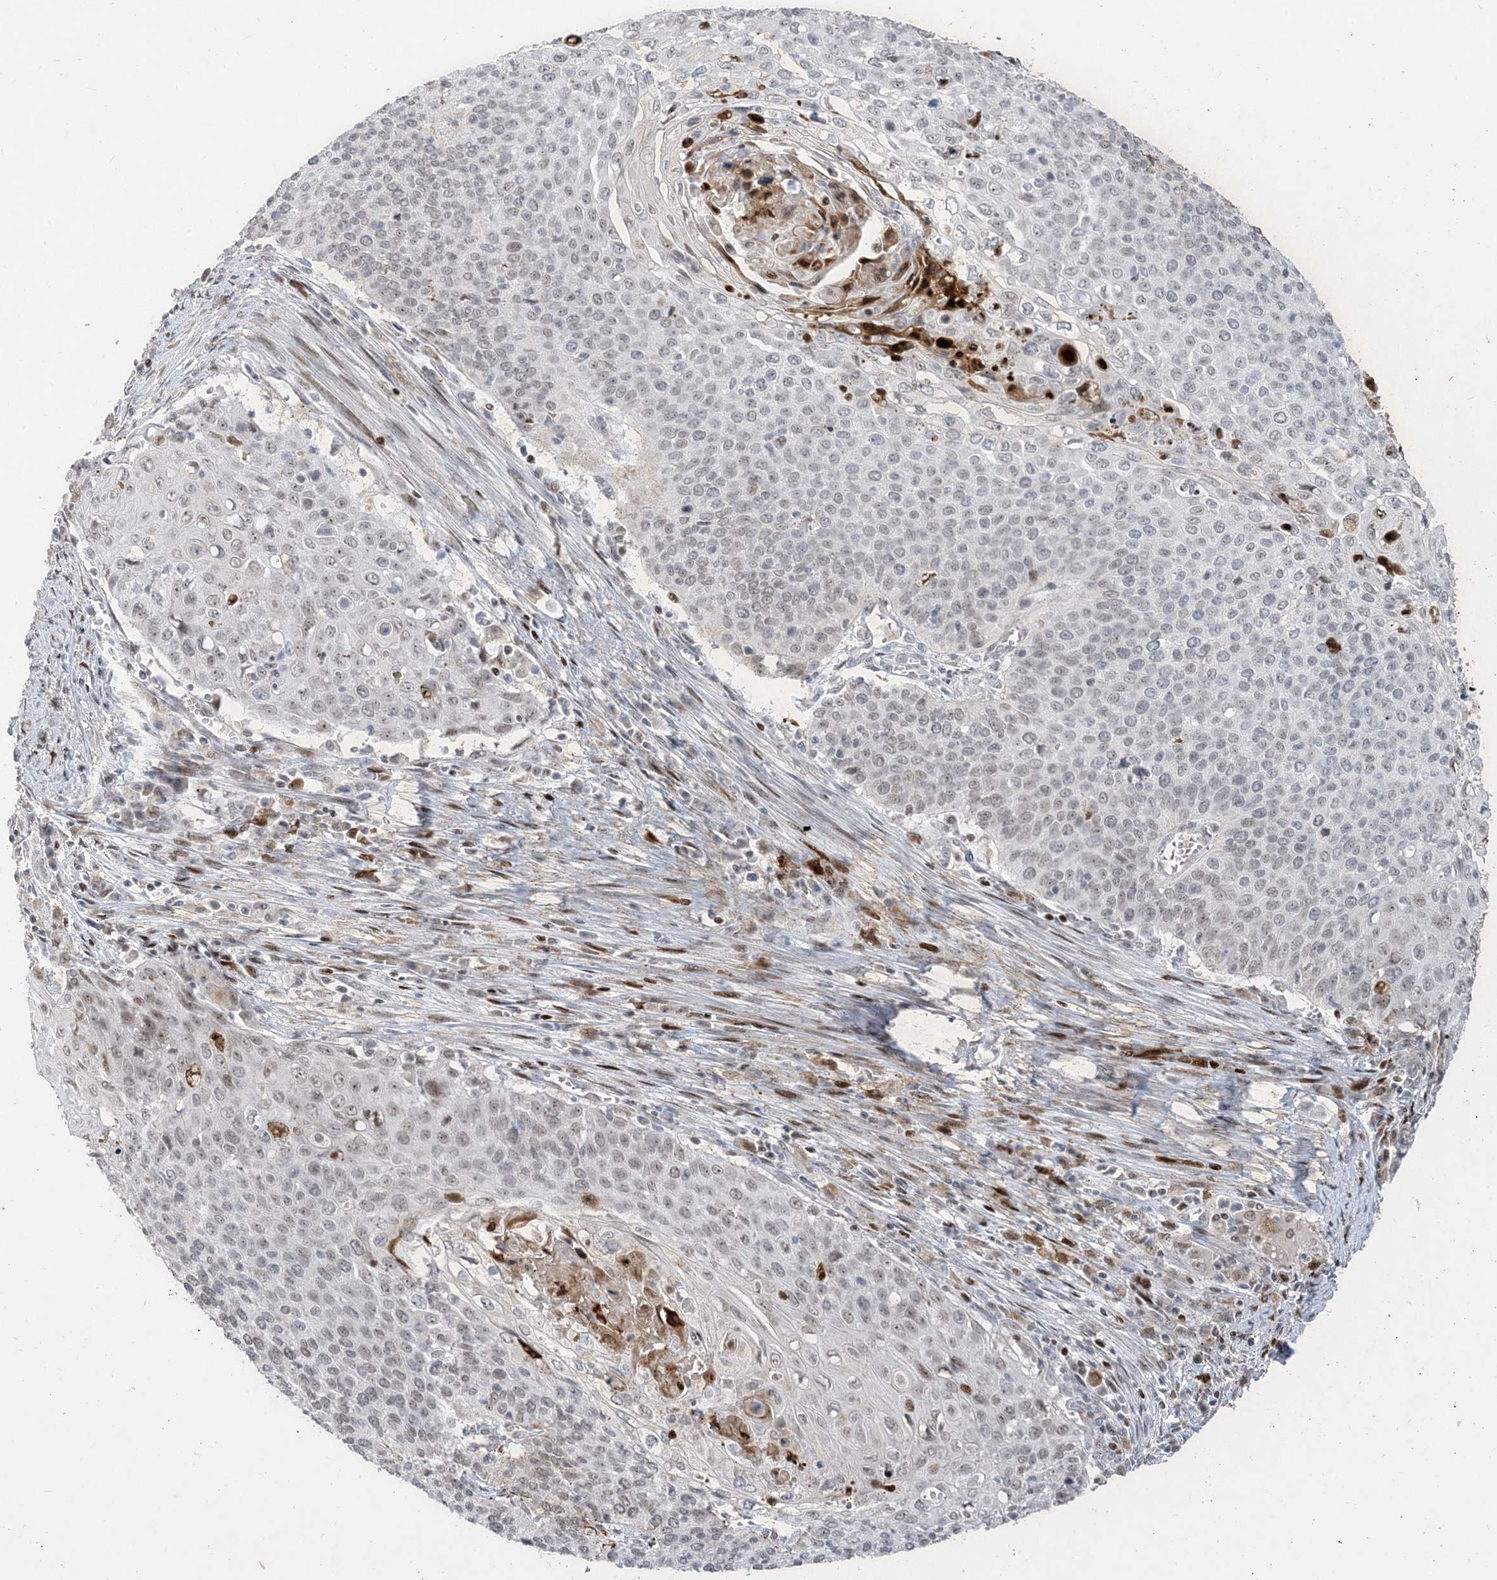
{"staining": {"intensity": "weak", "quantity": "<25%", "location": "nuclear"}, "tissue": "cervical cancer", "cell_type": "Tumor cells", "image_type": "cancer", "snomed": [{"axis": "morphology", "description": "Squamous cell carcinoma, NOS"}, {"axis": "topography", "description": "Cervix"}], "caption": "Immunohistochemical staining of squamous cell carcinoma (cervical) exhibits no significant expression in tumor cells.", "gene": "SLC25A53", "patient": {"sex": "female", "age": 39}}